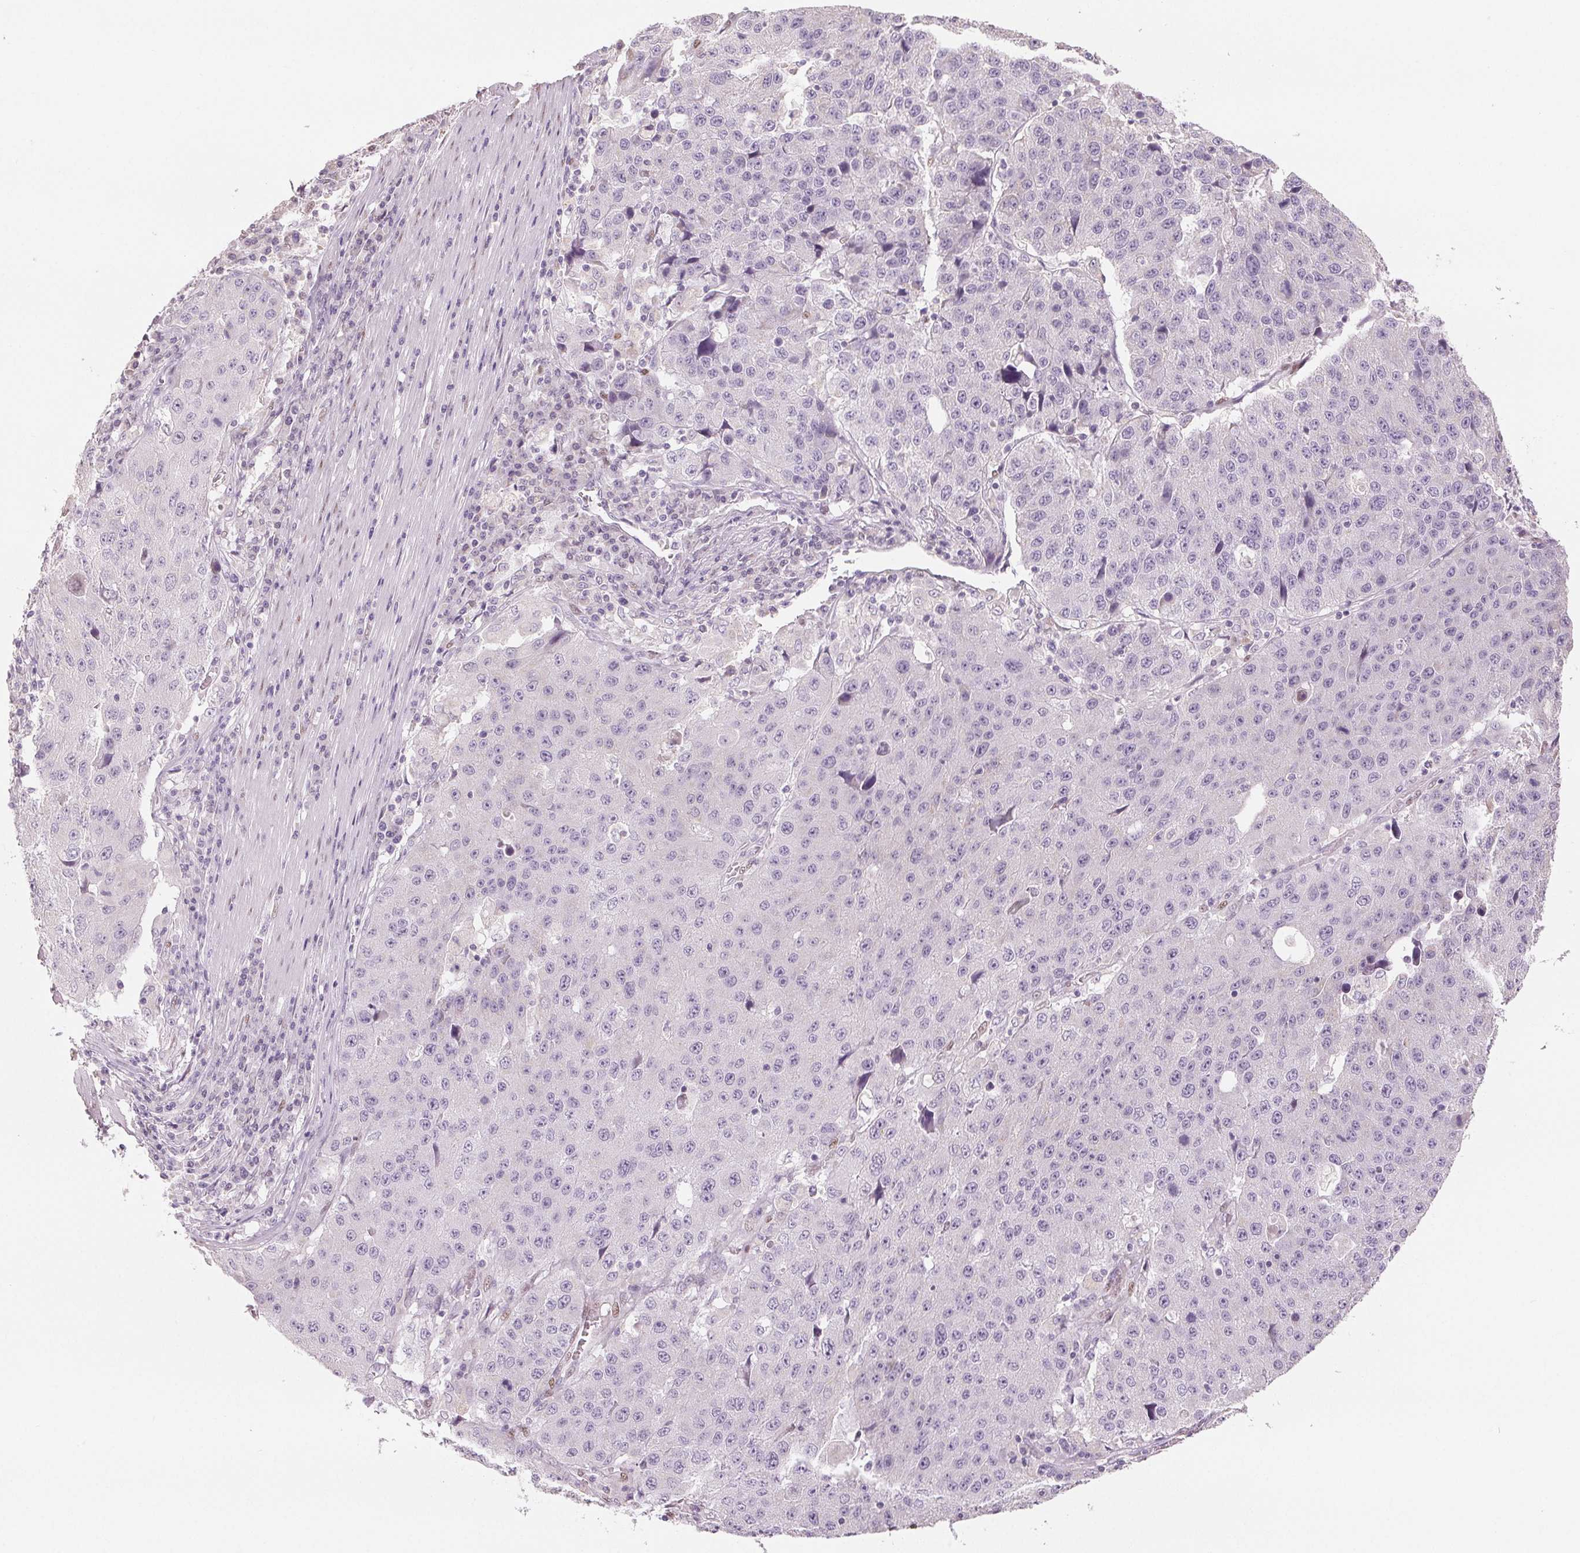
{"staining": {"intensity": "negative", "quantity": "none", "location": "none"}, "tissue": "stomach cancer", "cell_type": "Tumor cells", "image_type": "cancer", "snomed": [{"axis": "morphology", "description": "Adenocarcinoma, NOS"}, {"axis": "topography", "description": "Stomach"}], "caption": "Tumor cells show no significant positivity in adenocarcinoma (stomach). (Stains: DAB IHC with hematoxylin counter stain, Microscopy: brightfield microscopy at high magnification).", "gene": "SMARCD3", "patient": {"sex": "male", "age": 71}}